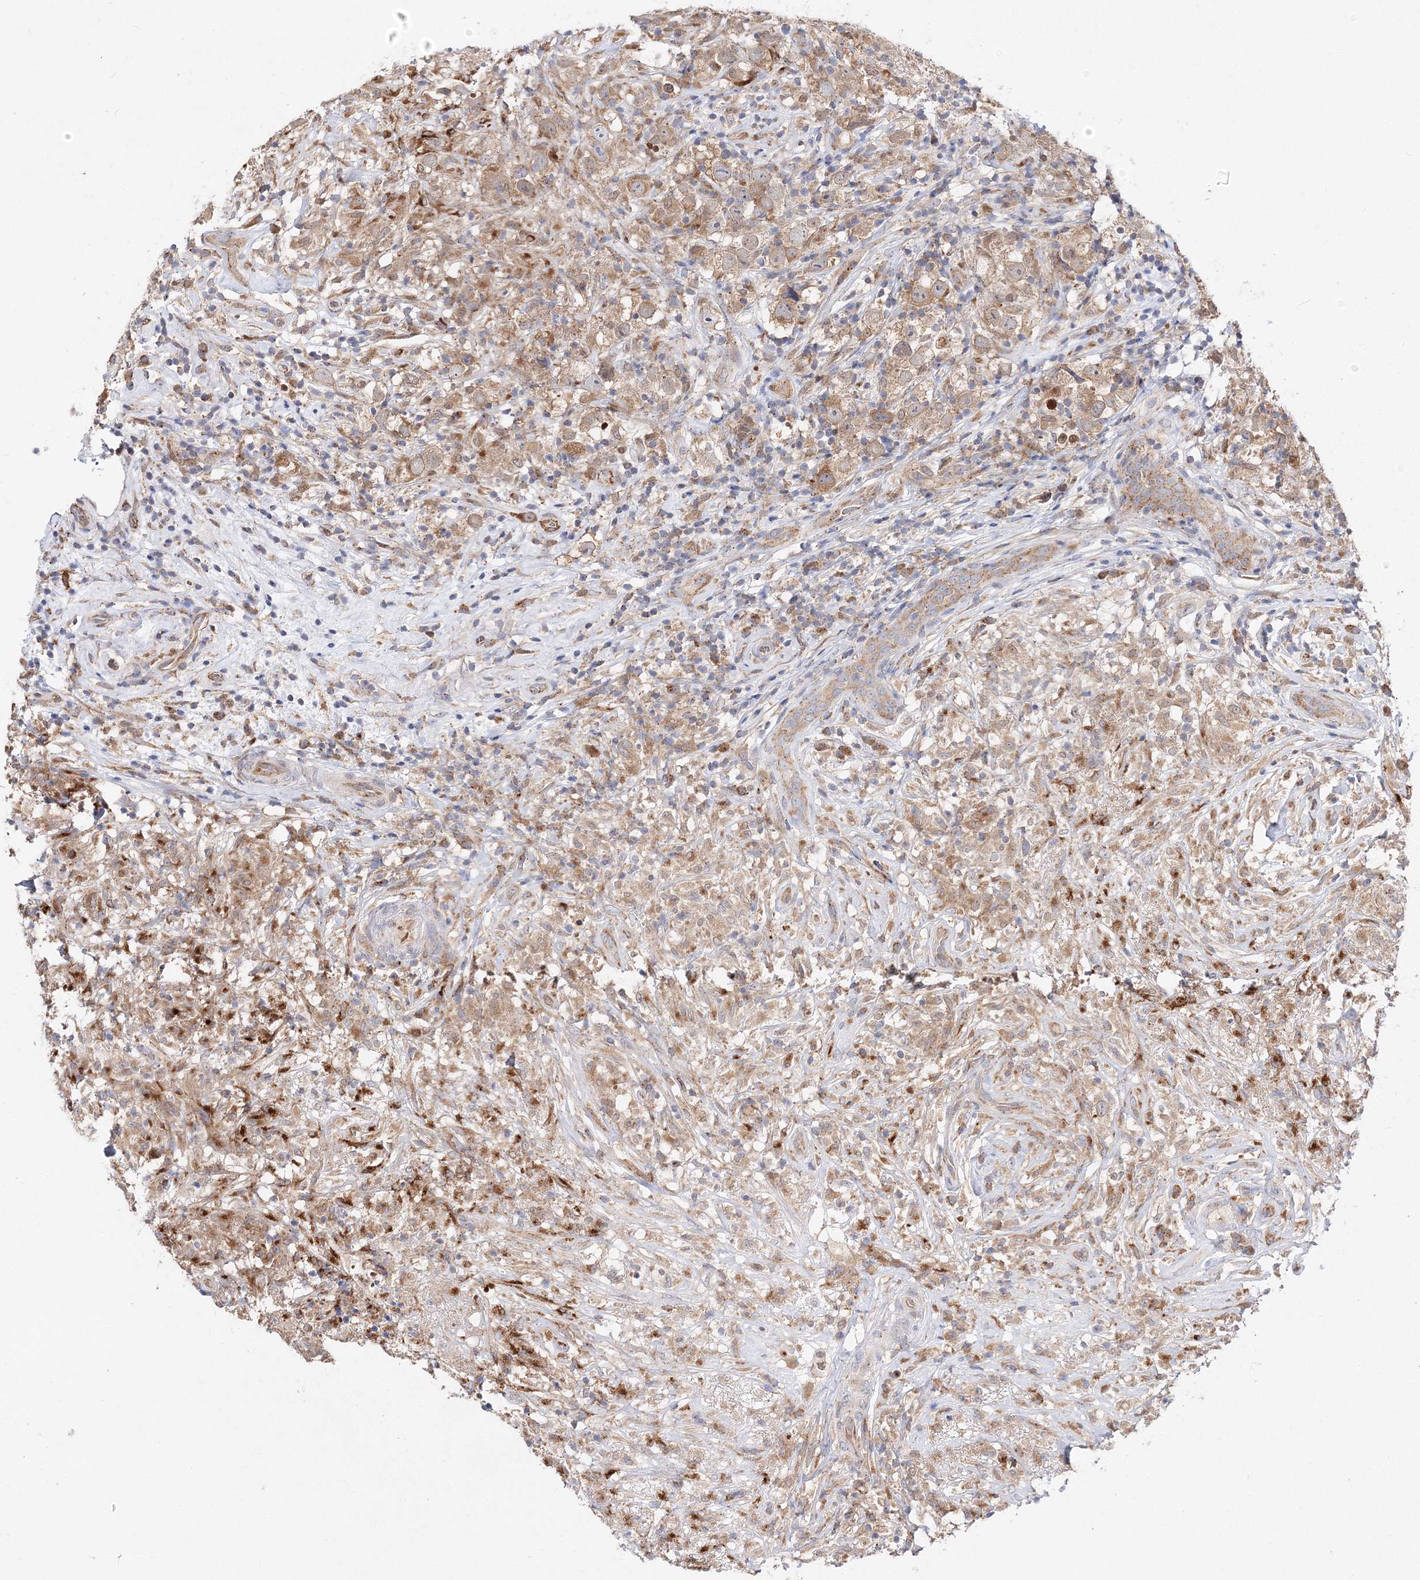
{"staining": {"intensity": "moderate", "quantity": ">75%", "location": "cytoplasmic/membranous"}, "tissue": "testis cancer", "cell_type": "Tumor cells", "image_type": "cancer", "snomed": [{"axis": "morphology", "description": "Seminoma, NOS"}, {"axis": "topography", "description": "Testis"}], "caption": "Testis seminoma stained with DAB immunohistochemistry displays medium levels of moderate cytoplasmic/membranous expression in about >75% of tumor cells.", "gene": "C3orf38", "patient": {"sex": "male", "age": 49}}